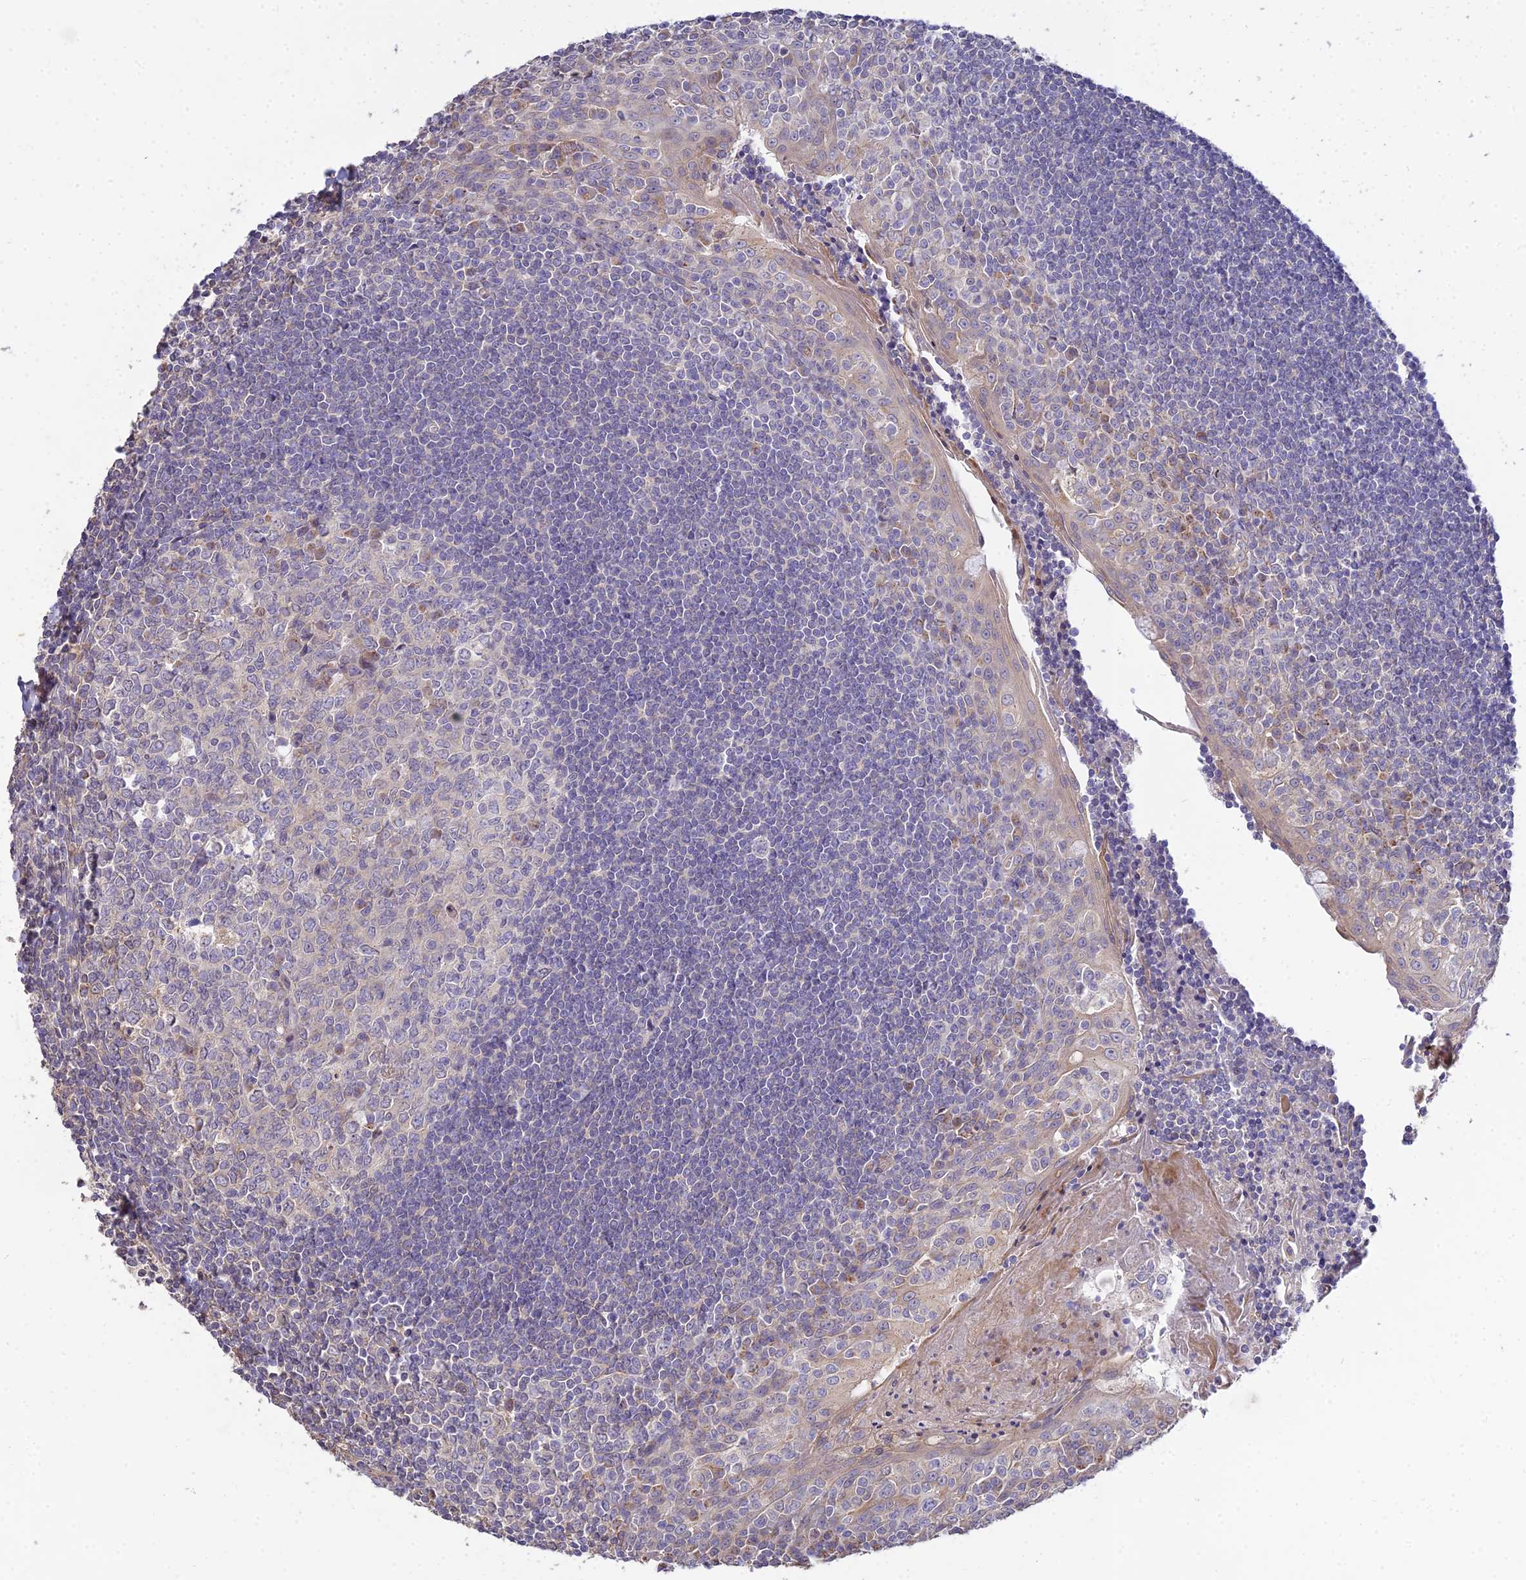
{"staining": {"intensity": "negative", "quantity": "none", "location": "none"}, "tissue": "tonsil", "cell_type": "Germinal center cells", "image_type": "normal", "snomed": [{"axis": "morphology", "description": "Normal tissue, NOS"}, {"axis": "topography", "description": "Tonsil"}], "caption": "Benign tonsil was stained to show a protein in brown. There is no significant staining in germinal center cells. (DAB (3,3'-diaminobenzidine) immunohistochemistry visualized using brightfield microscopy, high magnification).", "gene": "ARL8A", "patient": {"sex": "male", "age": 27}}